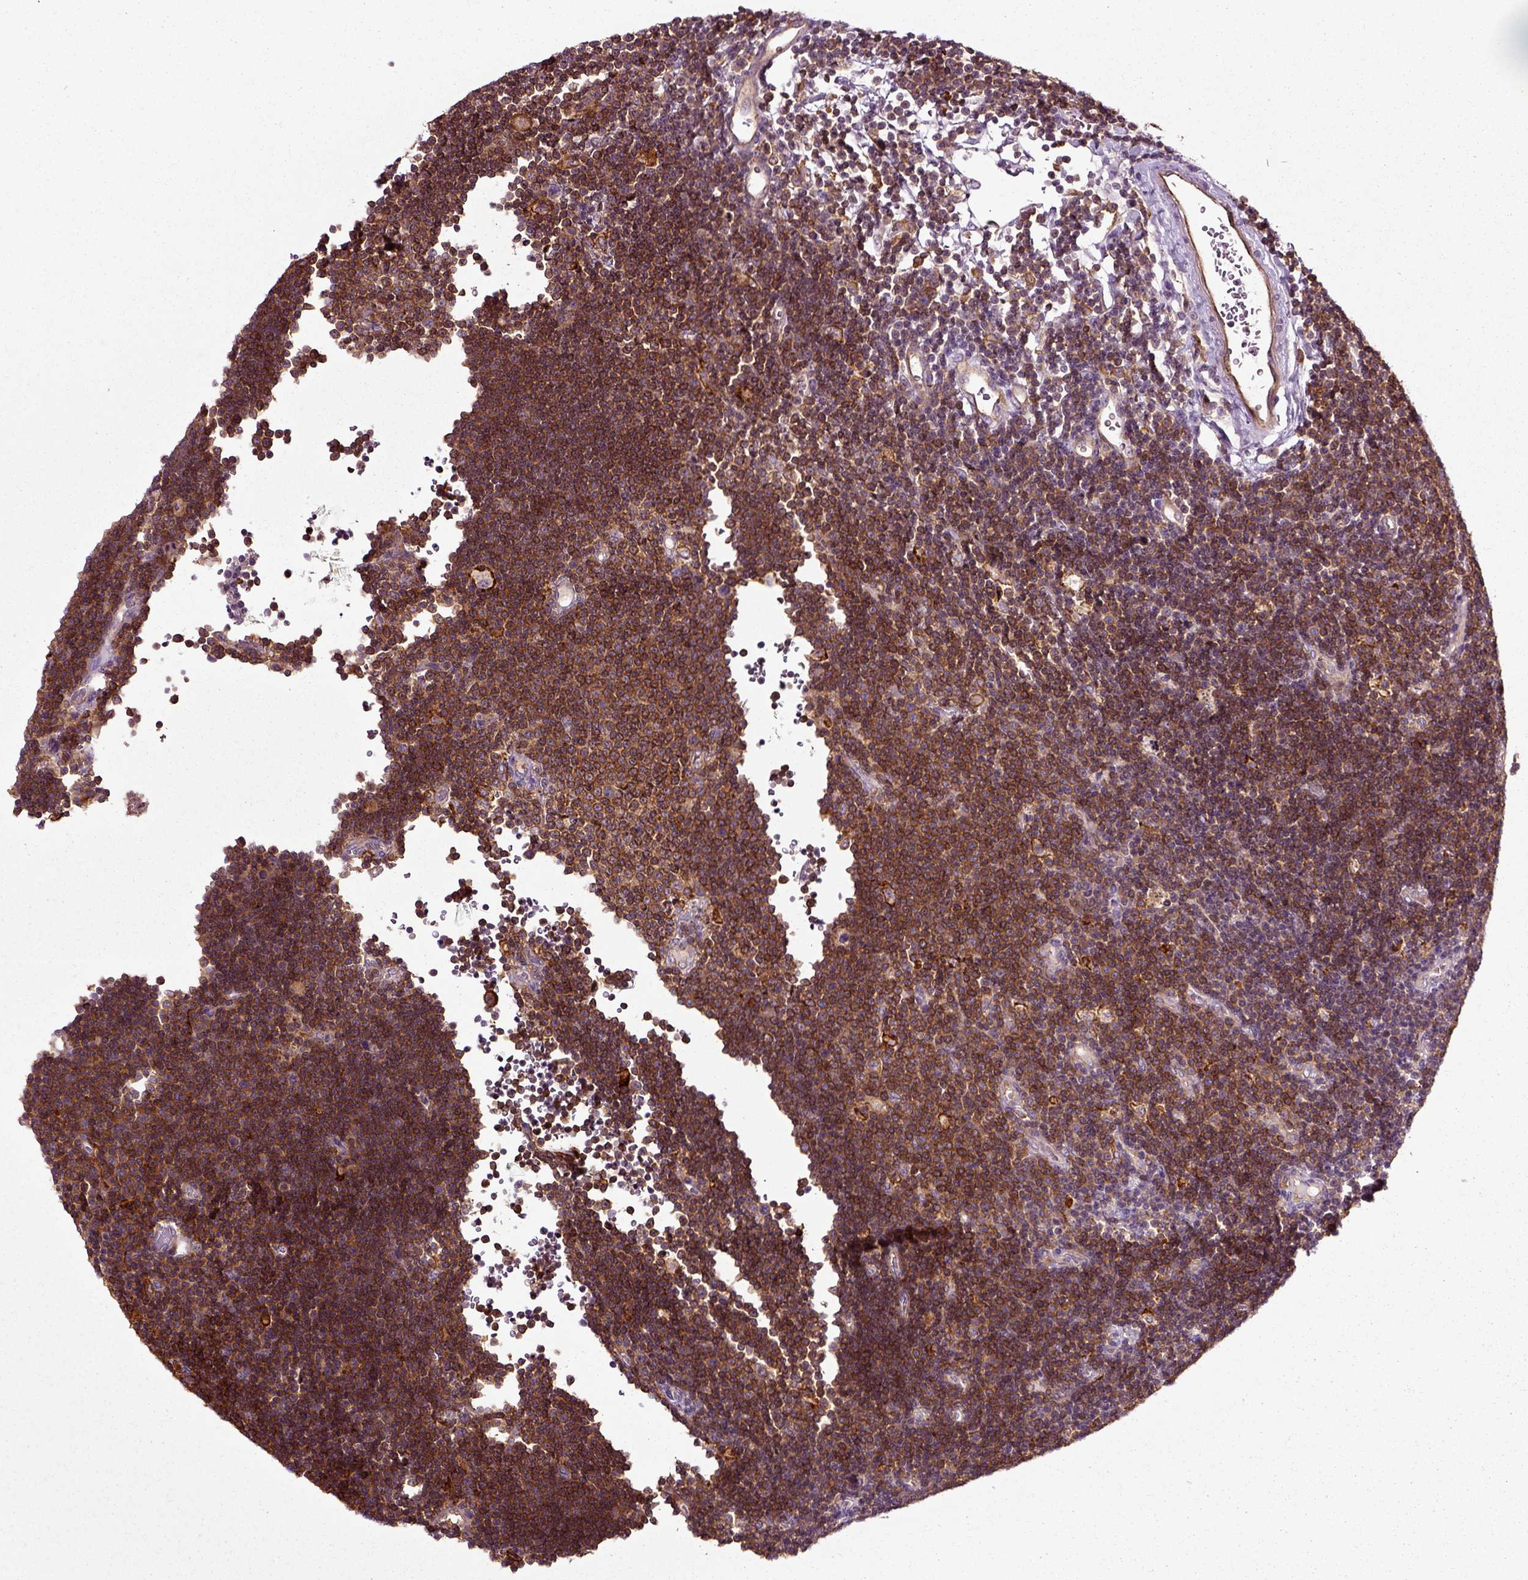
{"staining": {"intensity": "strong", "quantity": ">75%", "location": "cytoplasmic/membranous"}, "tissue": "lymphoma", "cell_type": "Tumor cells", "image_type": "cancer", "snomed": [{"axis": "morphology", "description": "Malignant lymphoma, non-Hodgkin's type, Low grade"}, {"axis": "topography", "description": "Brain"}], "caption": "Brown immunohistochemical staining in human lymphoma demonstrates strong cytoplasmic/membranous positivity in about >75% of tumor cells.", "gene": "RHOF", "patient": {"sex": "female", "age": 66}}